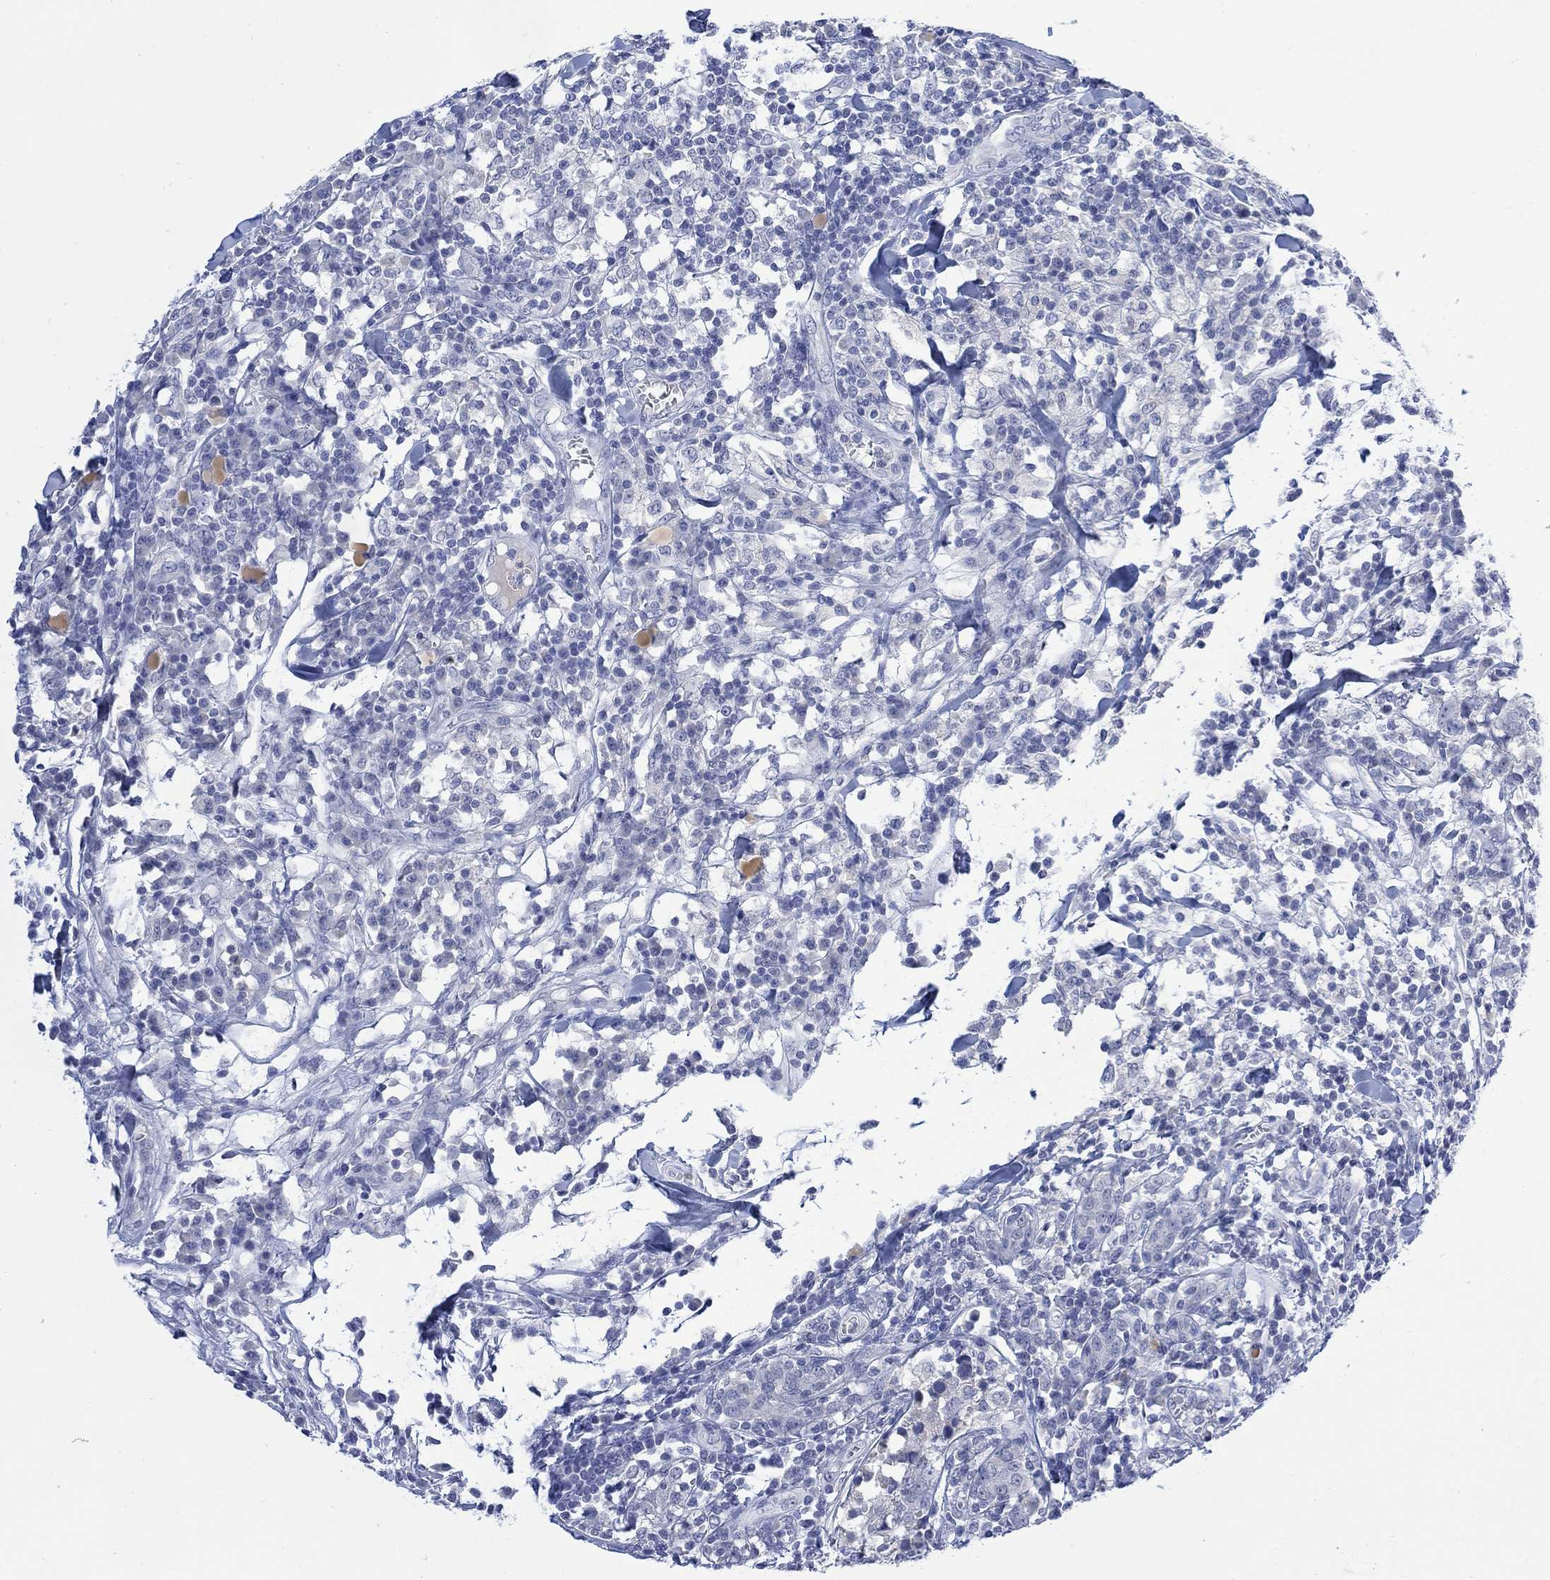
{"staining": {"intensity": "negative", "quantity": "none", "location": "none"}, "tissue": "breast cancer", "cell_type": "Tumor cells", "image_type": "cancer", "snomed": [{"axis": "morphology", "description": "Duct carcinoma"}, {"axis": "topography", "description": "Breast"}], "caption": "Immunohistochemistry histopathology image of breast invasive ductal carcinoma stained for a protein (brown), which displays no positivity in tumor cells.", "gene": "FBP2", "patient": {"sex": "female", "age": 30}}